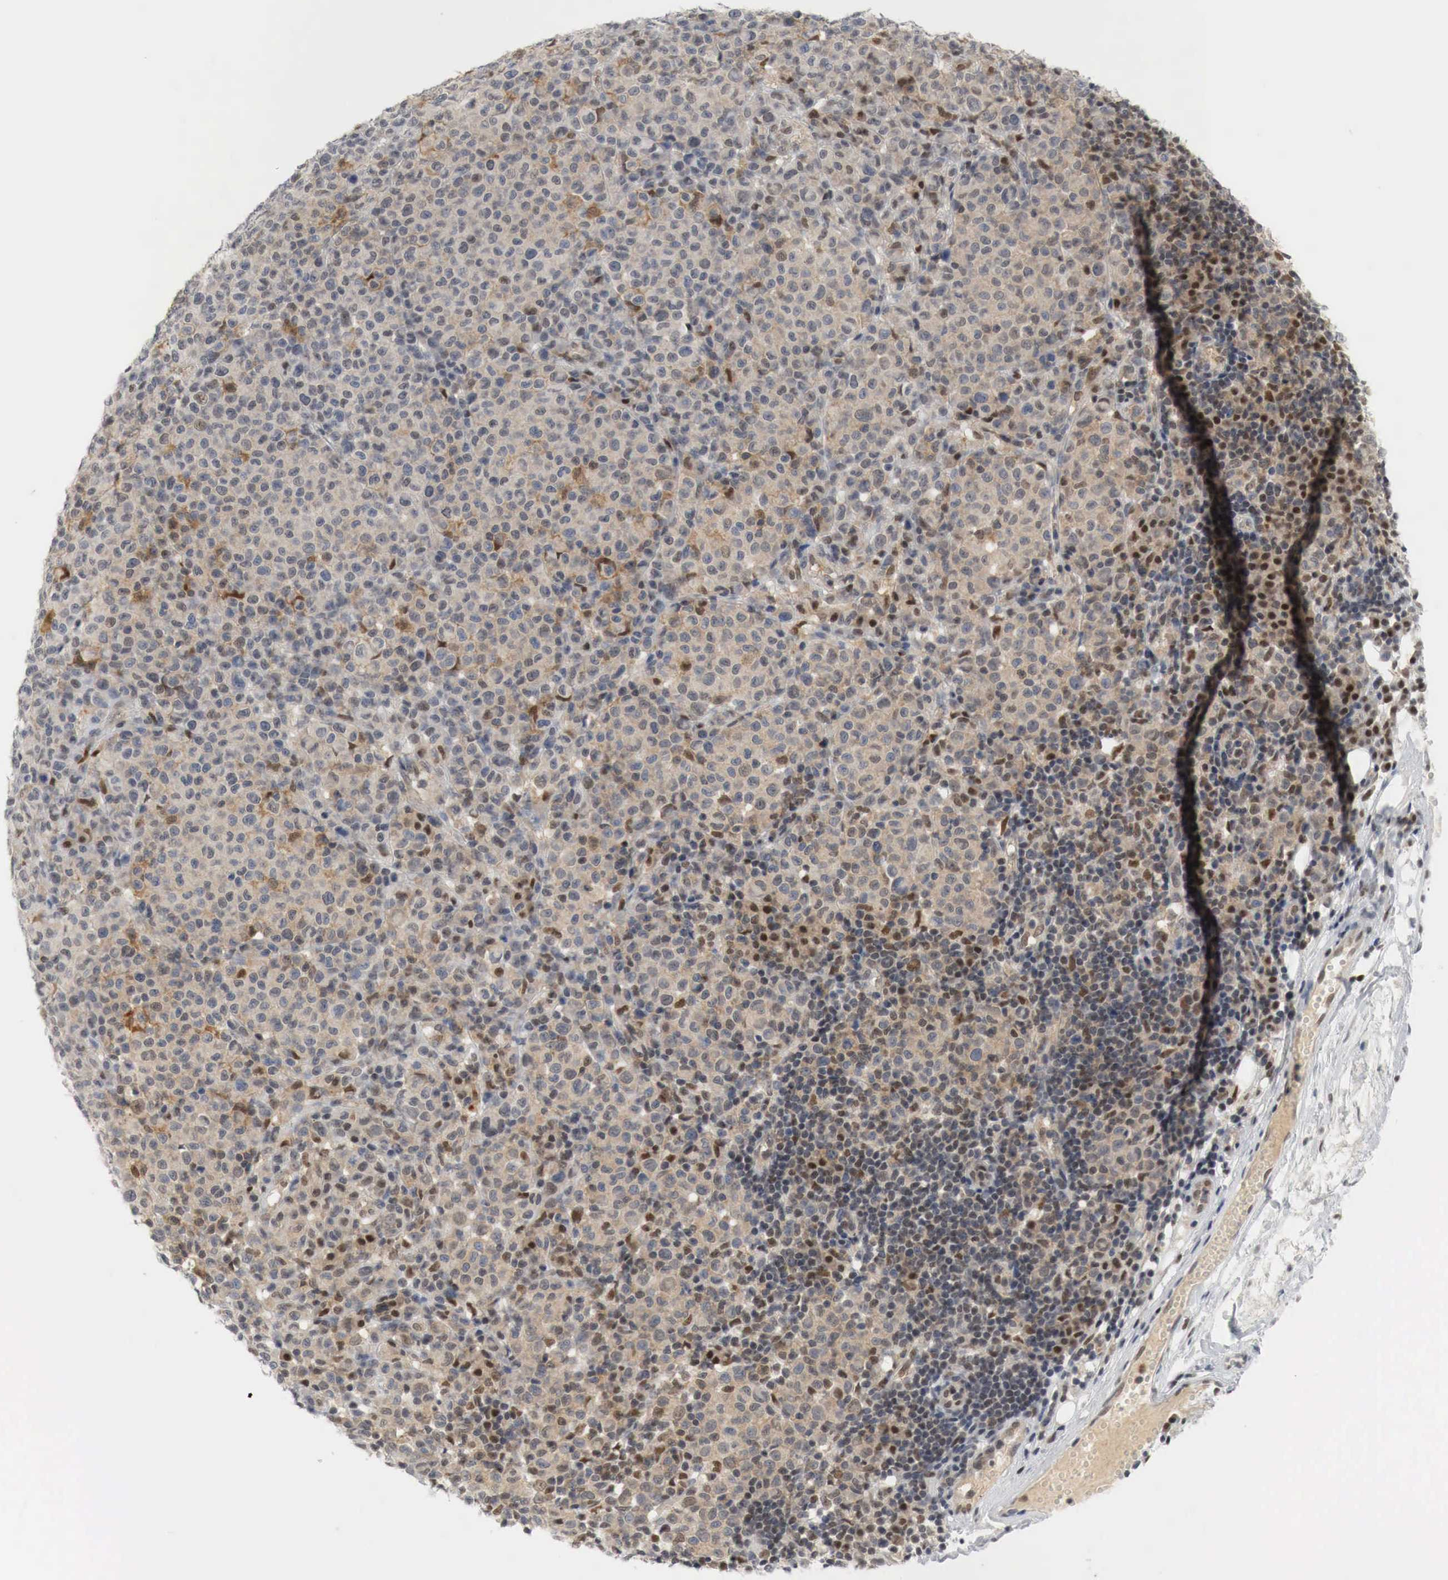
{"staining": {"intensity": "strong", "quantity": "25%-75%", "location": "cytoplasmic/membranous,nuclear"}, "tissue": "melanoma", "cell_type": "Tumor cells", "image_type": "cancer", "snomed": [{"axis": "morphology", "description": "Malignant melanoma, Metastatic site"}, {"axis": "topography", "description": "Skin"}], "caption": "Immunohistochemistry (IHC) histopathology image of neoplastic tissue: malignant melanoma (metastatic site) stained using IHC shows high levels of strong protein expression localized specifically in the cytoplasmic/membranous and nuclear of tumor cells, appearing as a cytoplasmic/membranous and nuclear brown color.", "gene": "MYC", "patient": {"sex": "male", "age": 32}}